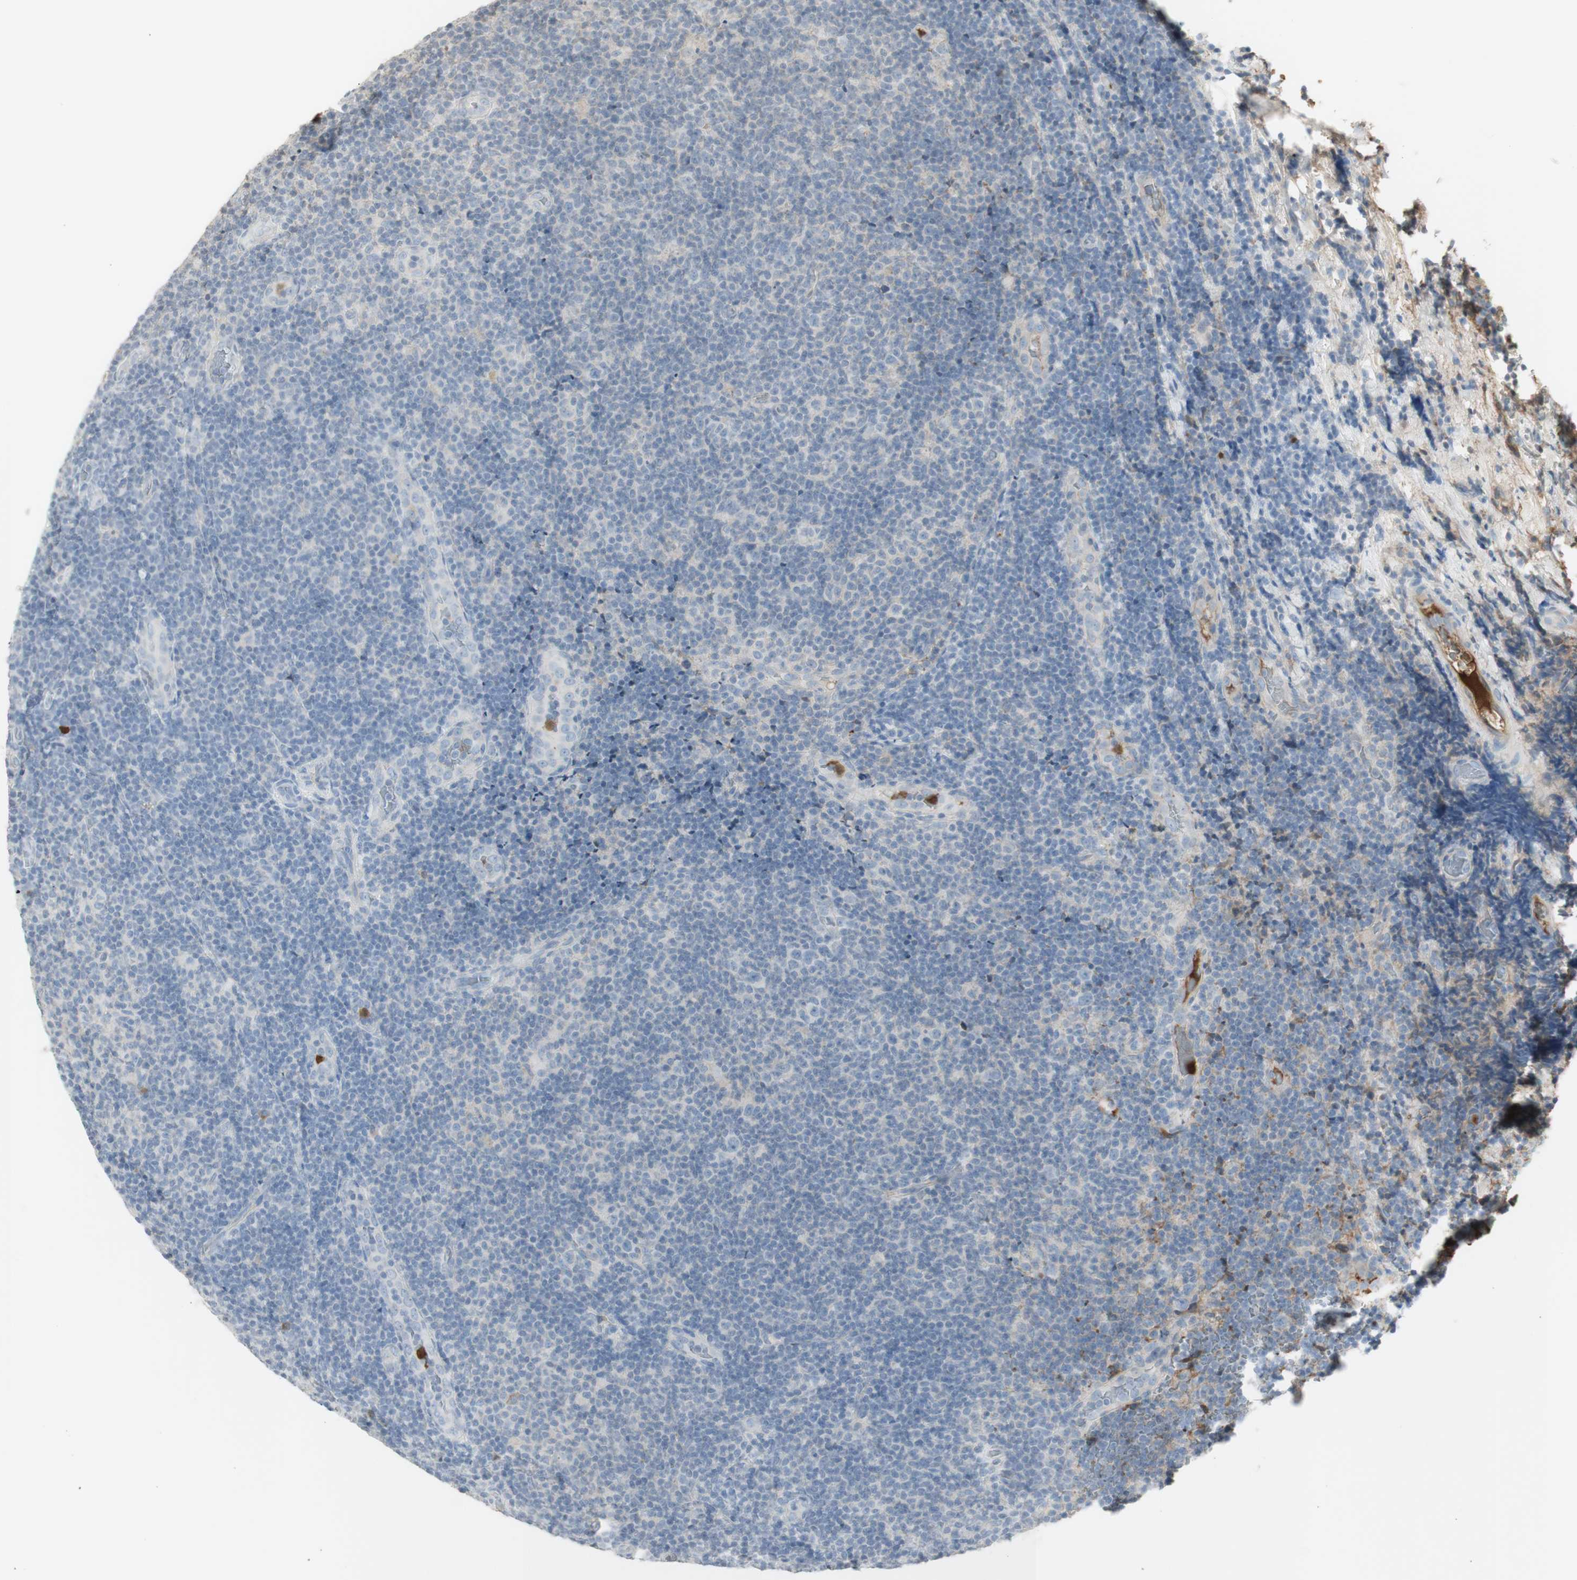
{"staining": {"intensity": "negative", "quantity": "none", "location": "none"}, "tissue": "lymphoma", "cell_type": "Tumor cells", "image_type": "cancer", "snomed": [{"axis": "morphology", "description": "Malignant lymphoma, non-Hodgkin's type, Low grade"}, {"axis": "topography", "description": "Lymph node"}], "caption": "IHC photomicrograph of neoplastic tissue: human lymphoma stained with DAB (3,3'-diaminobenzidine) displays no significant protein expression in tumor cells.", "gene": "NID1", "patient": {"sex": "male", "age": 83}}